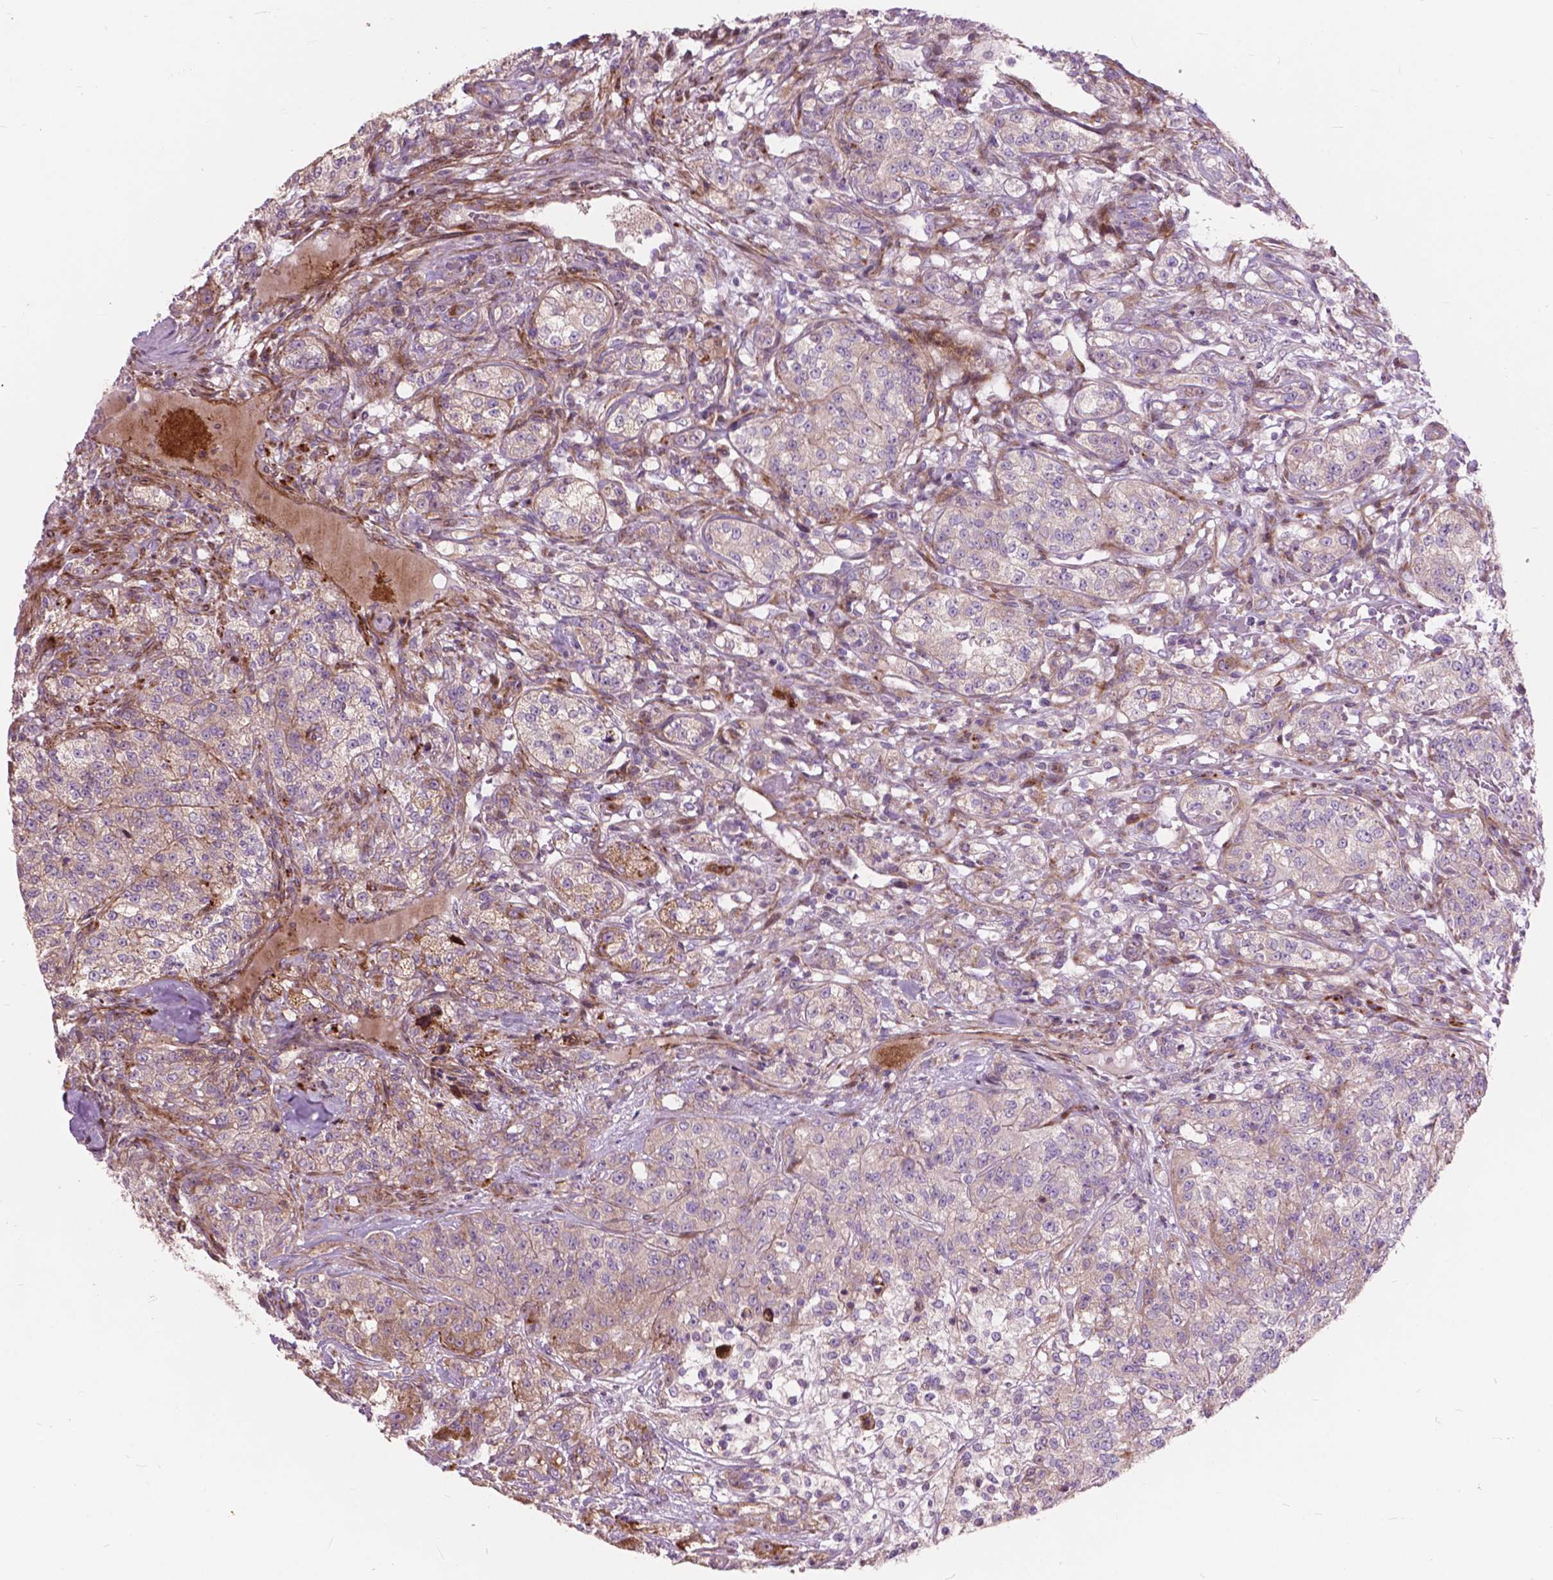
{"staining": {"intensity": "weak", "quantity": "<25%", "location": "cytoplasmic/membranous"}, "tissue": "renal cancer", "cell_type": "Tumor cells", "image_type": "cancer", "snomed": [{"axis": "morphology", "description": "Adenocarcinoma, NOS"}, {"axis": "topography", "description": "Kidney"}], "caption": "High magnification brightfield microscopy of renal adenocarcinoma stained with DAB (3,3'-diaminobenzidine) (brown) and counterstained with hematoxylin (blue): tumor cells show no significant staining. Brightfield microscopy of immunohistochemistry stained with DAB (brown) and hematoxylin (blue), captured at high magnification.", "gene": "MORN1", "patient": {"sex": "female", "age": 63}}